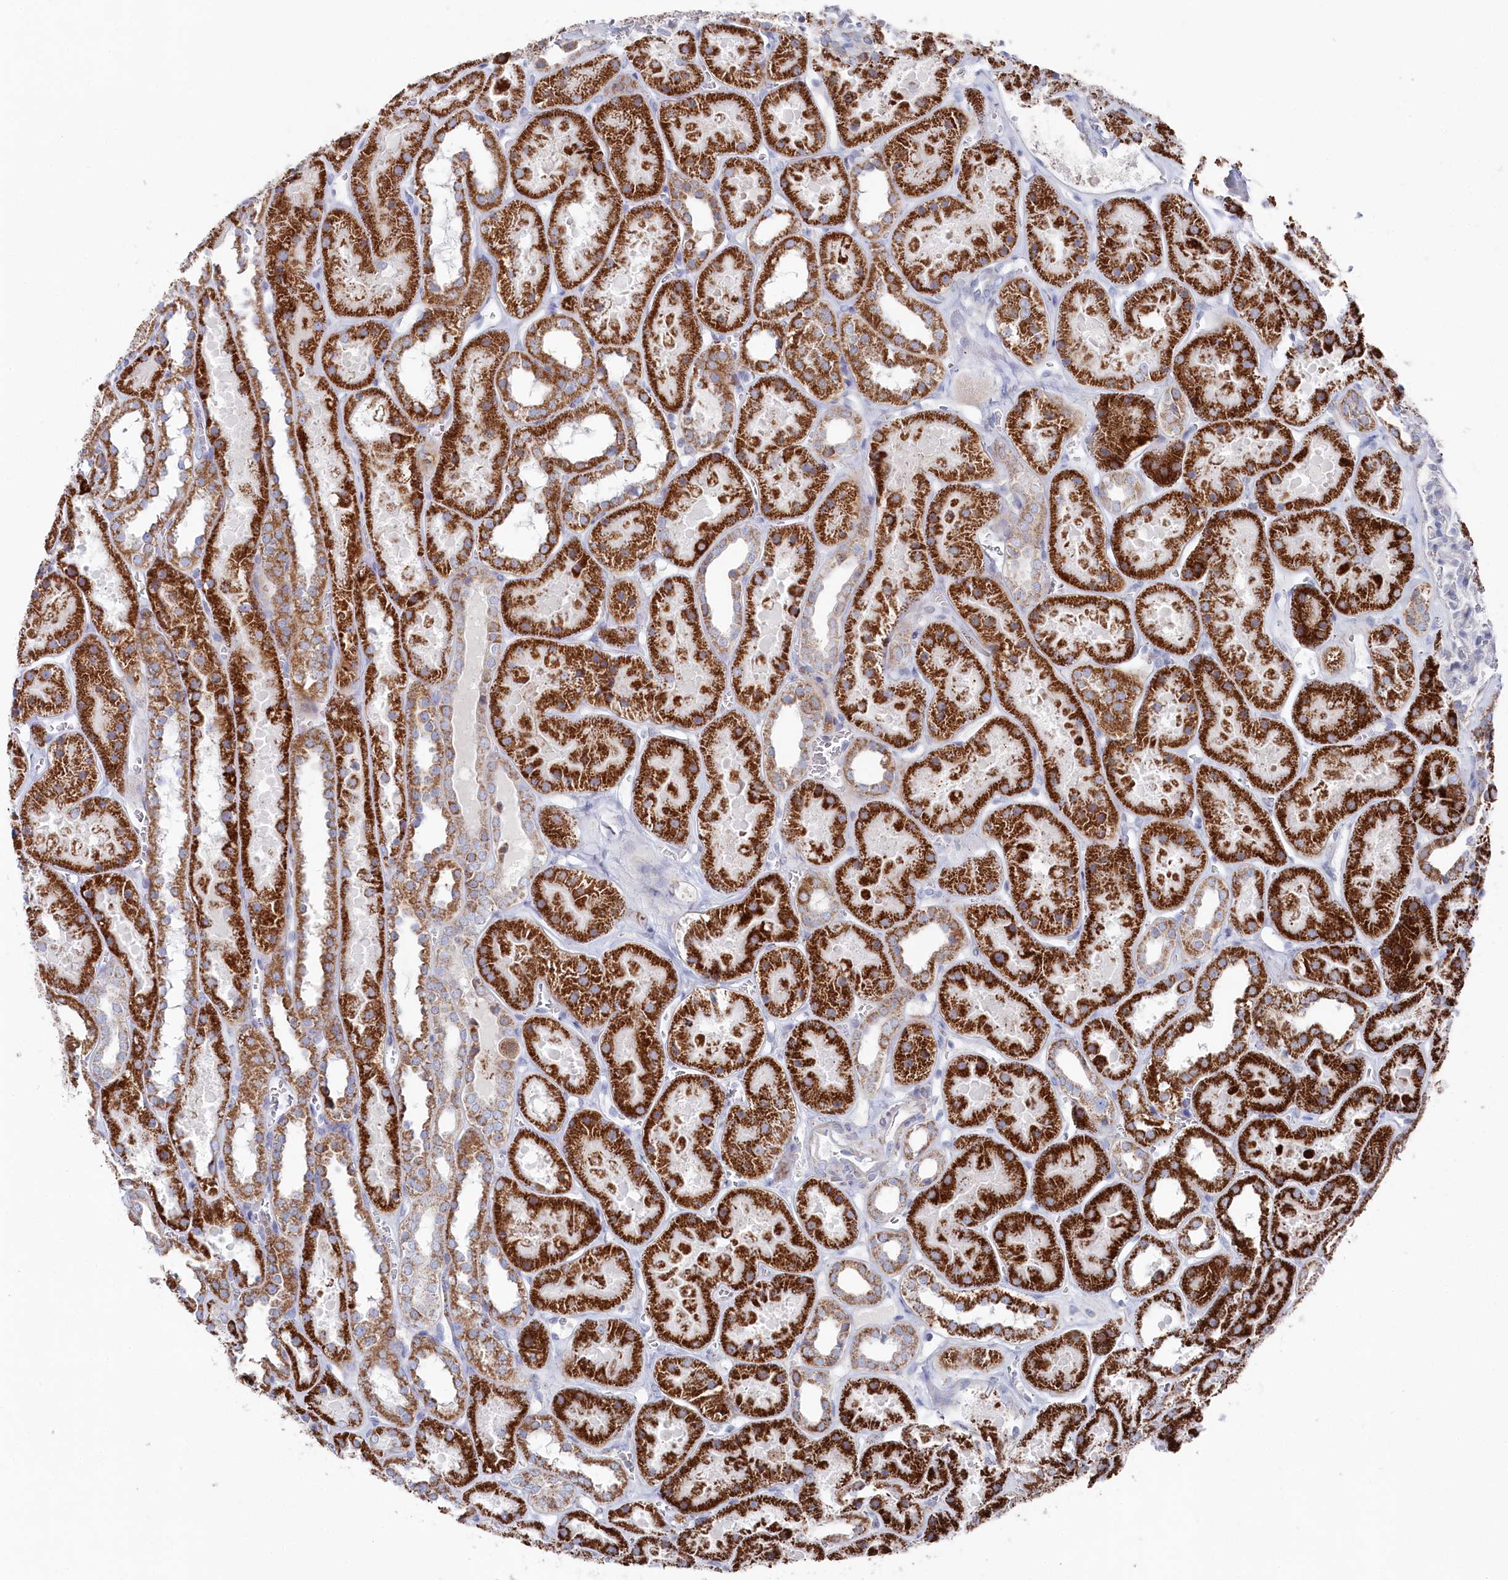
{"staining": {"intensity": "negative", "quantity": "none", "location": "none"}, "tissue": "kidney", "cell_type": "Cells in glomeruli", "image_type": "normal", "snomed": [{"axis": "morphology", "description": "Normal tissue, NOS"}, {"axis": "topography", "description": "Kidney"}], "caption": "The histopathology image demonstrates no staining of cells in glomeruli in unremarkable kidney.", "gene": "GLS2", "patient": {"sex": "female", "age": 41}}